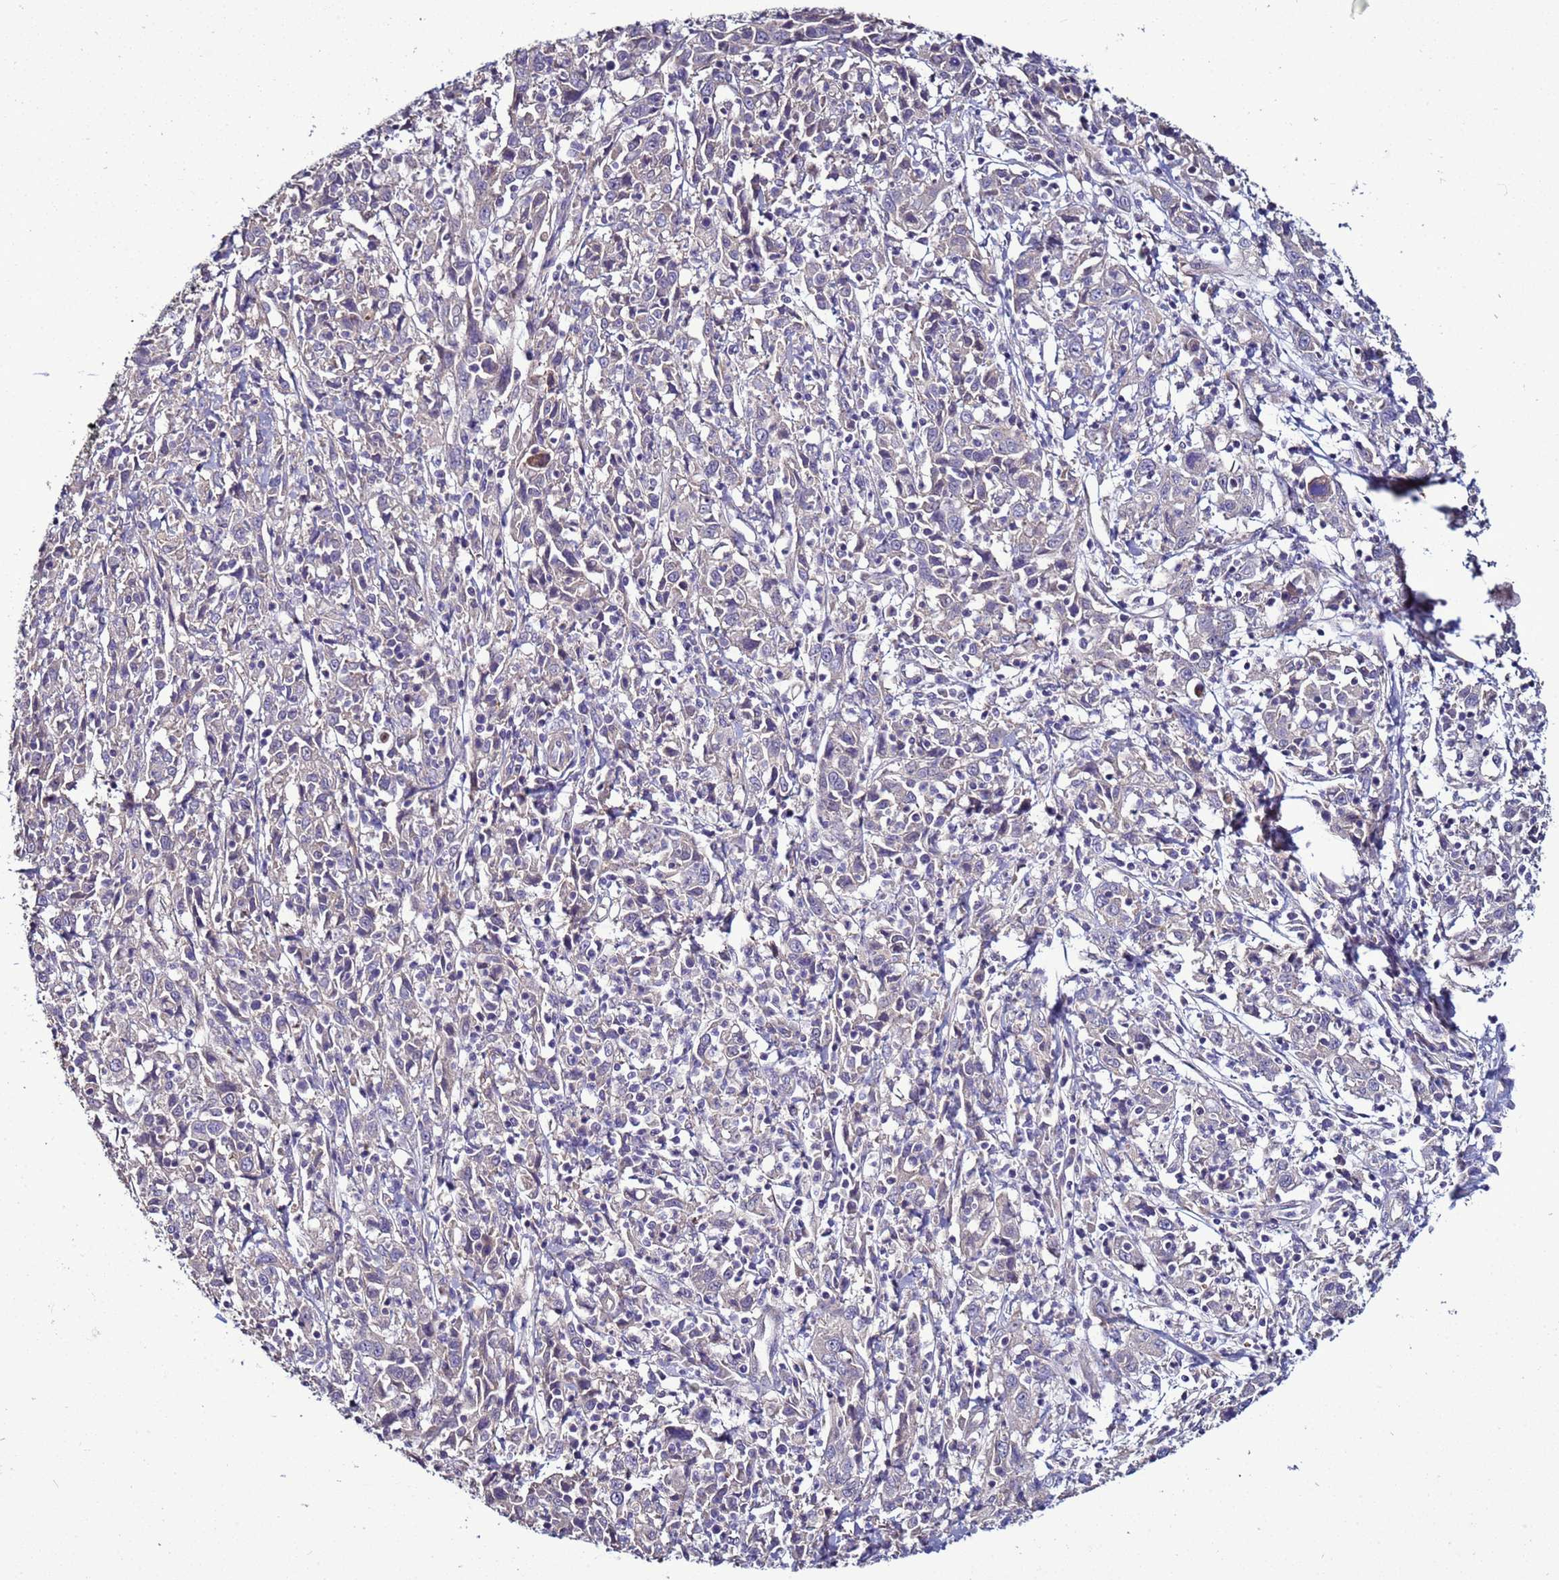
{"staining": {"intensity": "negative", "quantity": "none", "location": "none"}, "tissue": "cervical cancer", "cell_type": "Tumor cells", "image_type": "cancer", "snomed": [{"axis": "morphology", "description": "Squamous cell carcinoma, NOS"}, {"axis": "topography", "description": "Cervix"}], "caption": "High magnification brightfield microscopy of squamous cell carcinoma (cervical) stained with DAB (brown) and counterstained with hematoxylin (blue): tumor cells show no significant staining. The staining is performed using DAB brown chromogen with nuclei counter-stained in using hematoxylin.", "gene": "RABL2B", "patient": {"sex": "female", "age": 46}}